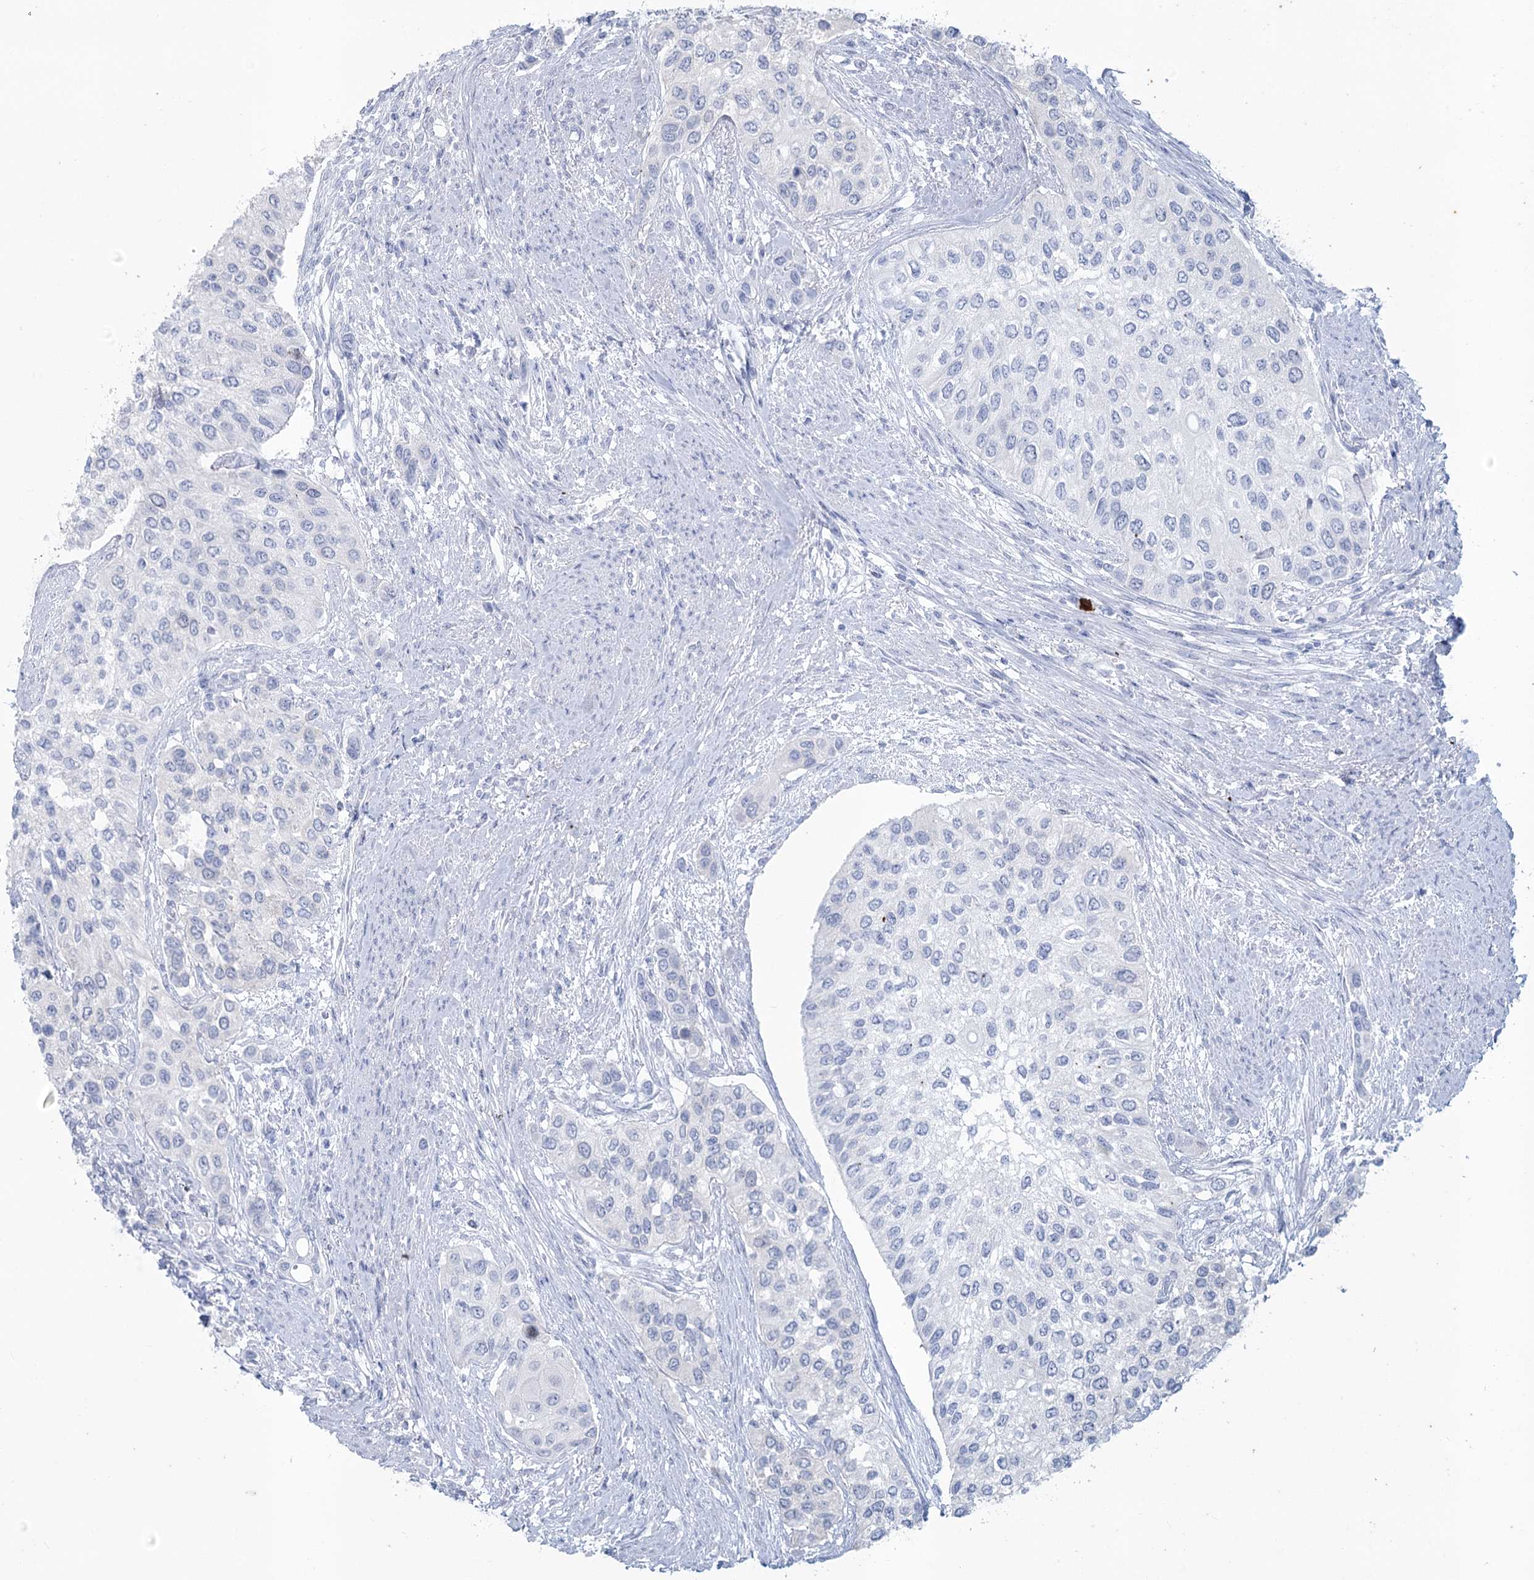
{"staining": {"intensity": "negative", "quantity": "none", "location": "none"}, "tissue": "urothelial cancer", "cell_type": "Tumor cells", "image_type": "cancer", "snomed": [{"axis": "morphology", "description": "Normal tissue, NOS"}, {"axis": "morphology", "description": "Urothelial carcinoma, High grade"}, {"axis": "topography", "description": "Vascular tissue"}, {"axis": "topography", "description": "Urinary bladder"}], "caption": "DAB (3,3'-diaminobenzidine) immunohistochemical staining of human urothelial cancer displays no significant staining in tumor cells.", "gene": "ABITRAM", "patient": {"sex": "female", "age": 56}}